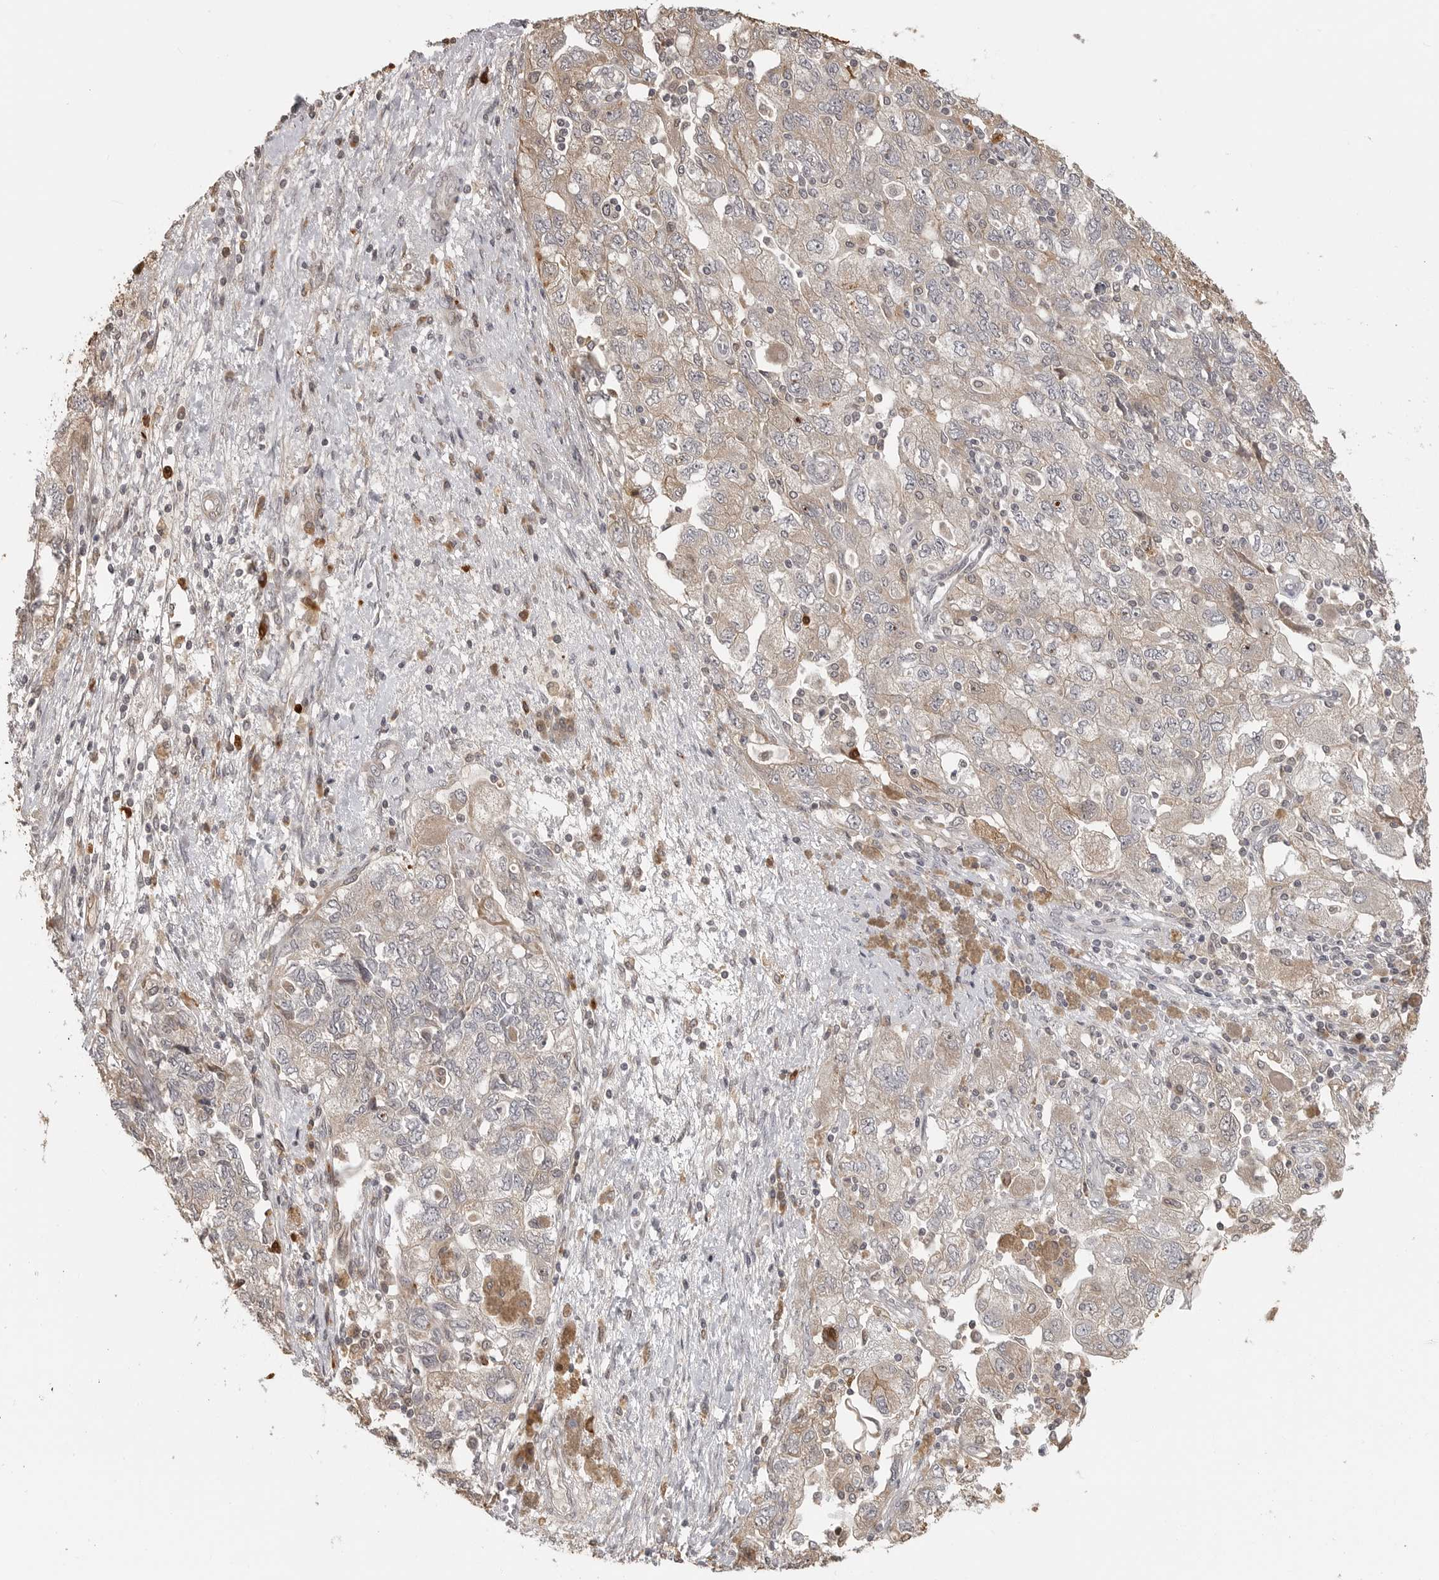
{"staining": {"intensity": "weak", "quantity": "<25%", "location": "cytoplasmic/membranous"}, "tissue": "ovarian cancer", "cell_type": "Tumor cells", "image_type": "cancer", "snomed": [{"axis": "morphology", "description": "Carcinoma, NOS"}, {"axis": "morphology", "description": "Cystadenocarcinoma, serous, NOS"}, {"axis": "topography", "description": "Ovary"}], "caption": "DAB (3,3'-diaminobenzidine) immunohistochemical staining of serous cystadenocarcinoma (ovarian) demonstrates no significant positivity in tumor cells. (DAB IHC, high magnification).", "gene": "IDO1", "patient": {"sex": "female", "age": 69}}